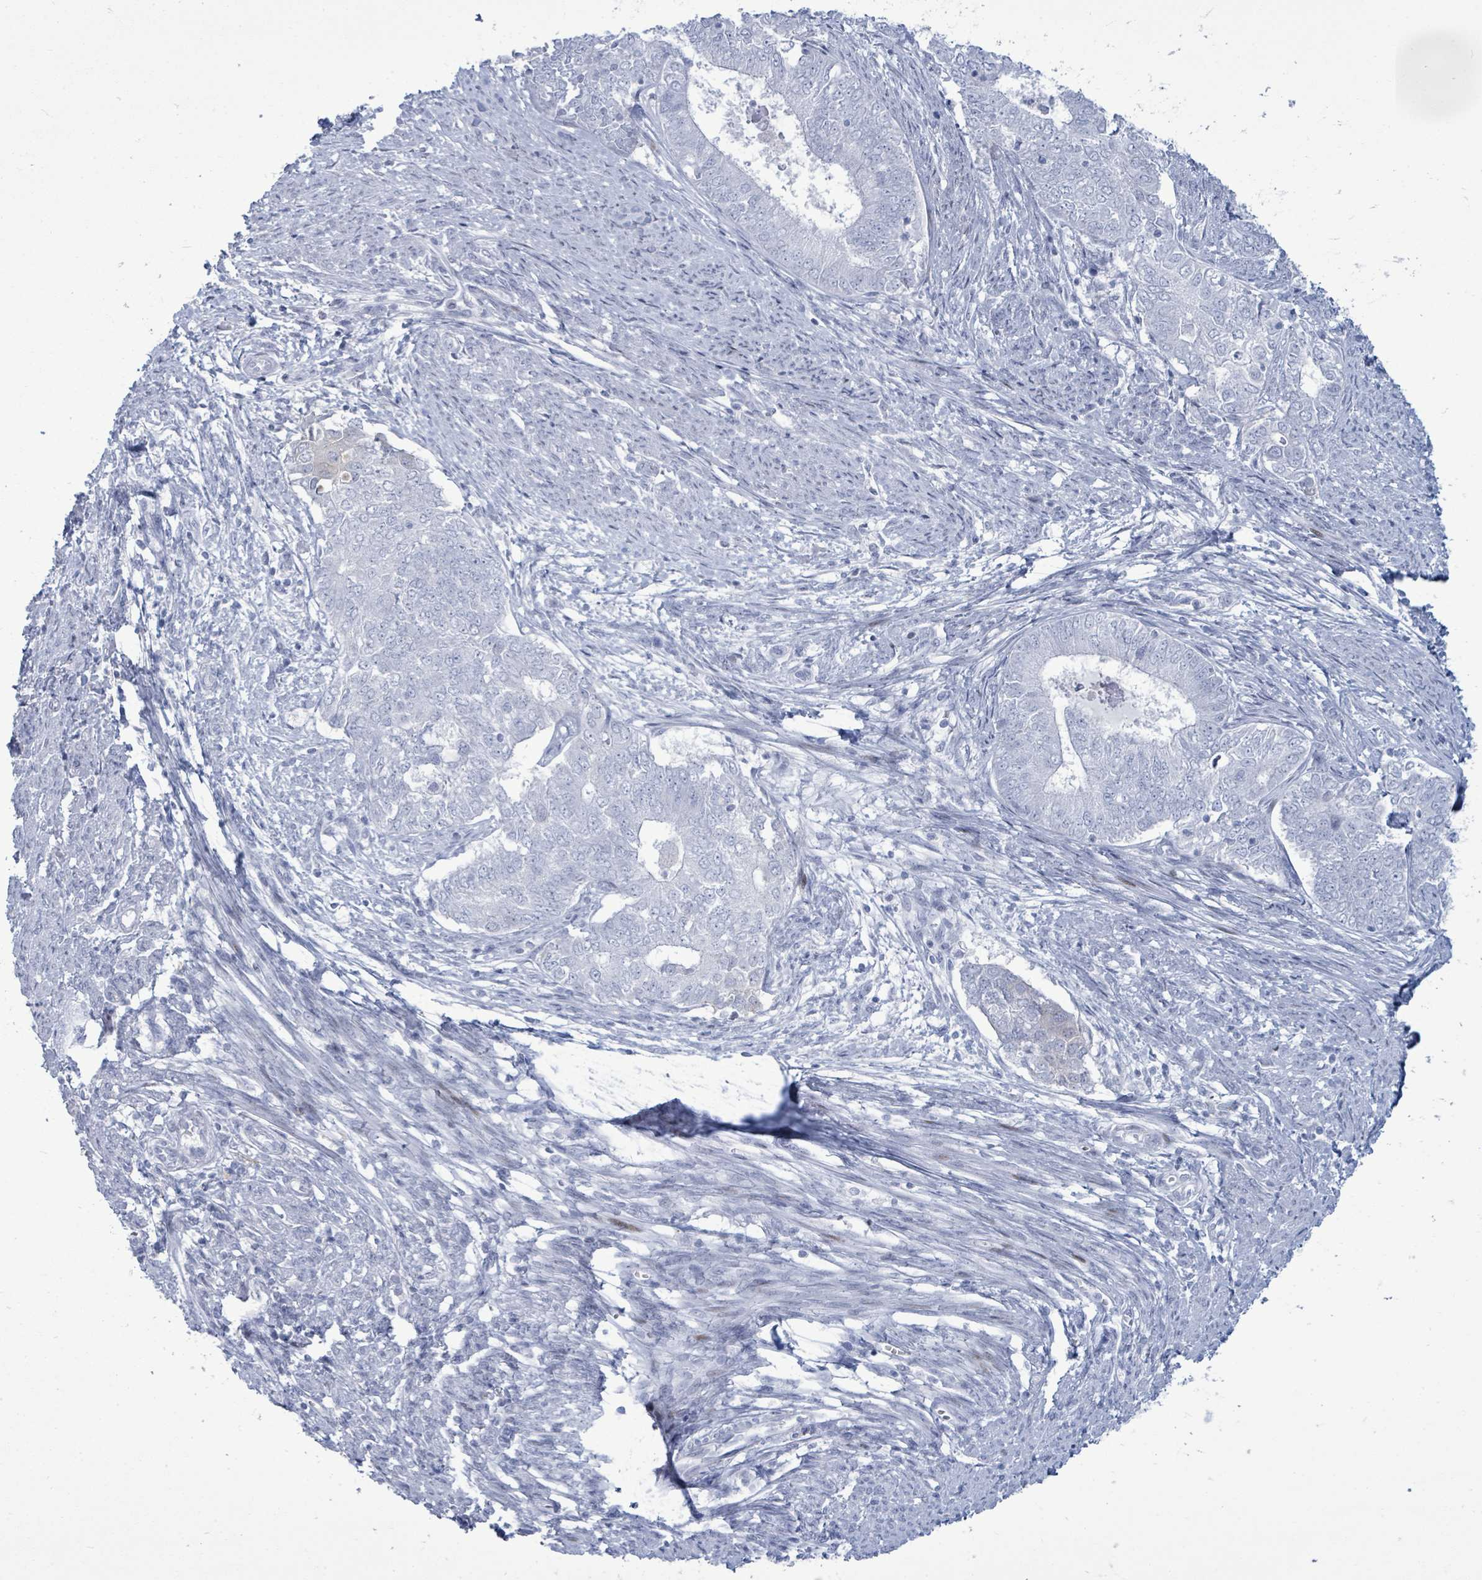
{"staining": {"intensity": "negative", "quantity": "none", "location": "none"}, "tissue": "endometrial cancer", "cell_type": "Tumor cells", "image_type": "cancer", "snomed": [{"axis": "morphology", "description": "Adenocarcinoma, NOS"}, {"axis": "topography", "description": "Endometrium"}], "caption": "A histopathology image of human endometrial cancer (adenocarcinoma) is negative for staining in tumor cells. (DAB (3,3'-diaminobenzidine) immunohistochemistry visualized using brightfield microscopy, high magnification).", "gene": "MALL", "patient": {"sex": "female", "age": 62}}